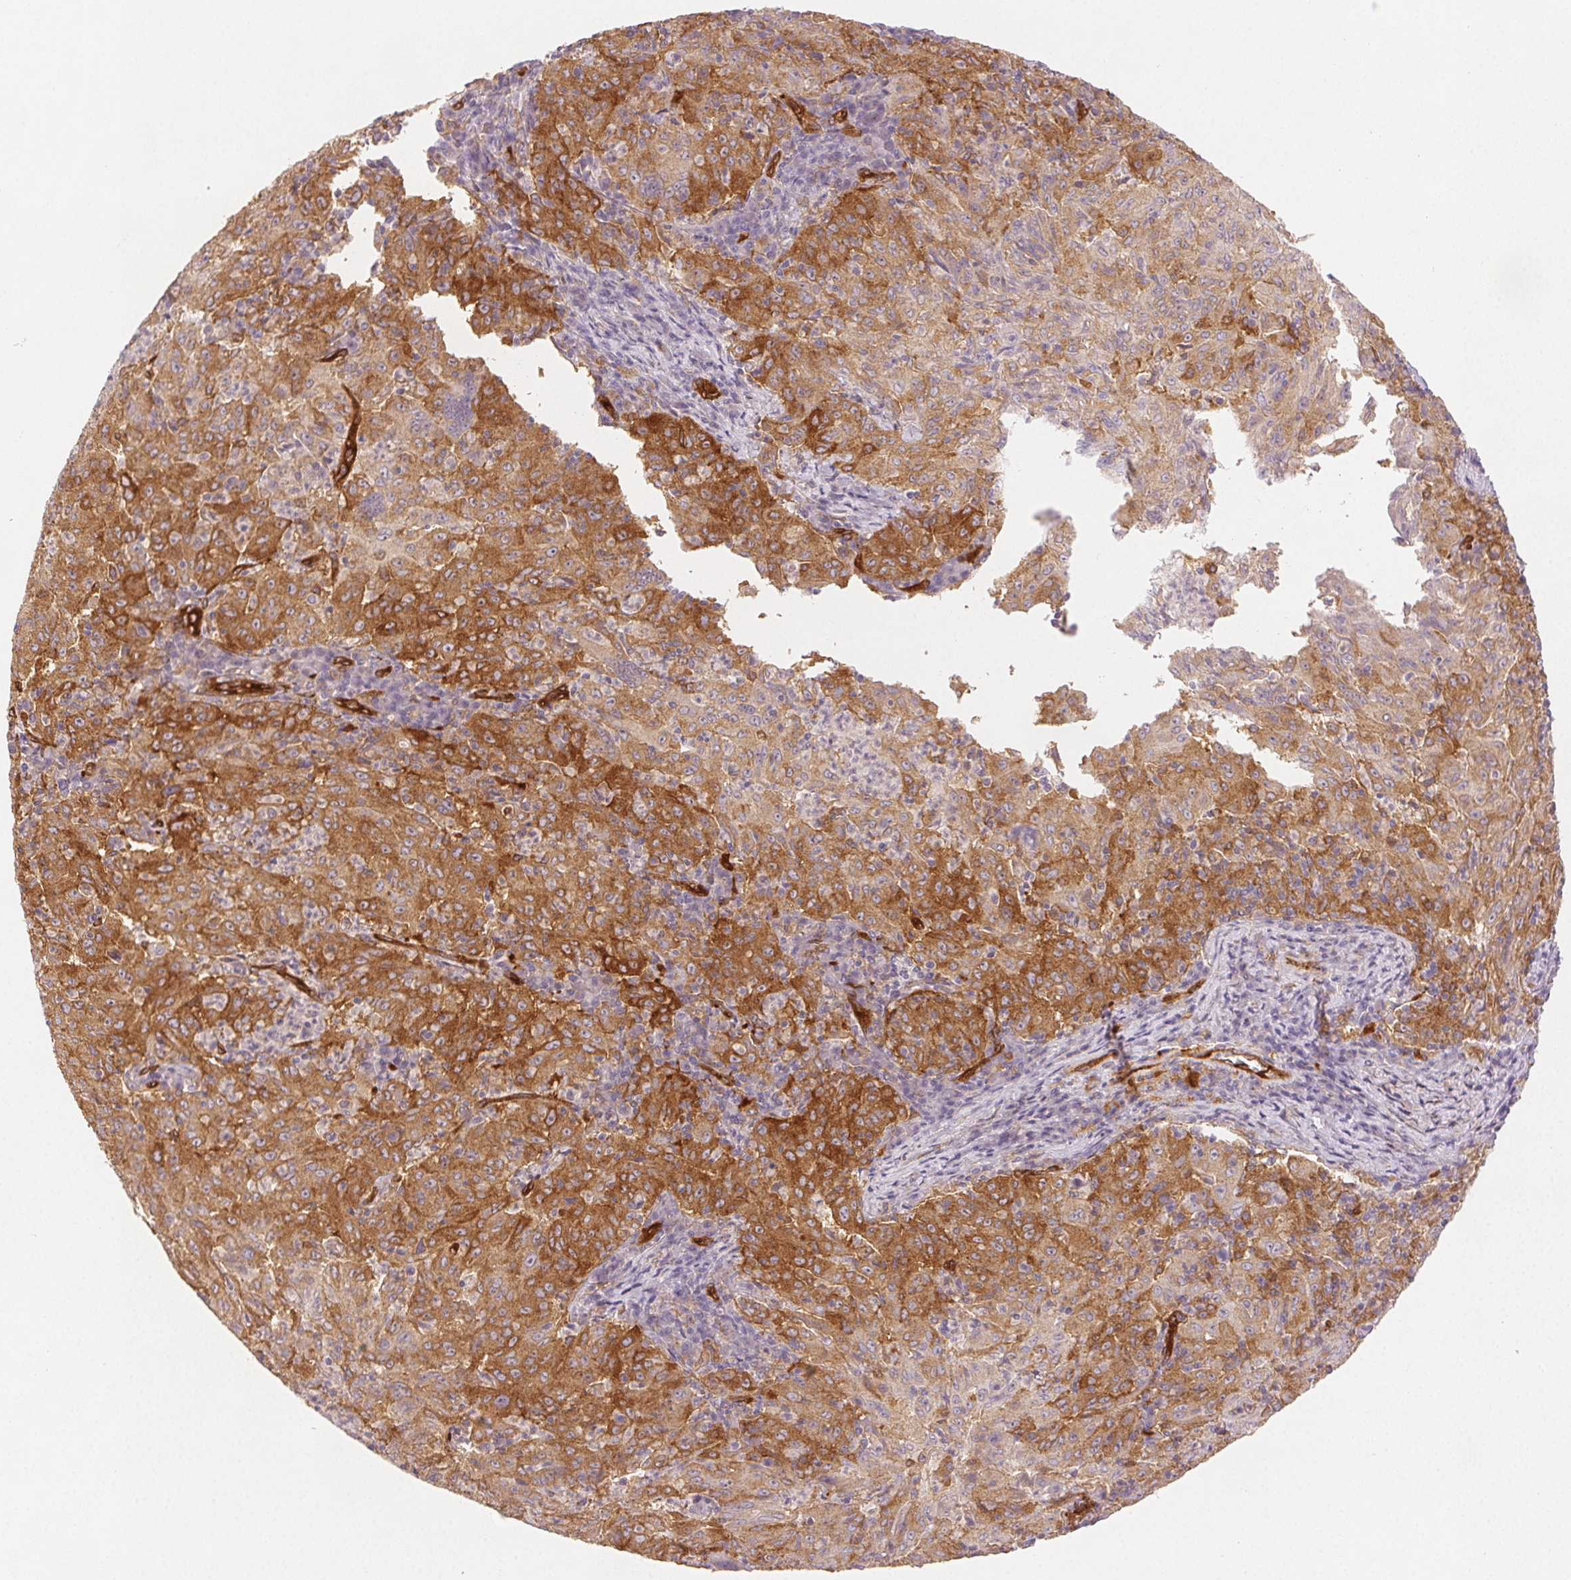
{"staining": {"intensity": "moderate", "quantity": ">75%", "location": "cytoplasmic/membranous"}, "tissue": "pancreatic cancer", "cell_type": "Tumor cells", "image_type": "cancer", "snomed": [{"axis": "morphology", "description": "Adenocarcinoma, NOS"}, {"axis": "topography", "description": "Pancreas"}], "caption": "Pancreatic cancer tissue reveals moderate cytoplasmic/membranous positivity in about >75% of tumor cells, visualized by immunohistochemistry.", "gene": "DIAPH2", "patient": {"sex": "male", "age": 63}}